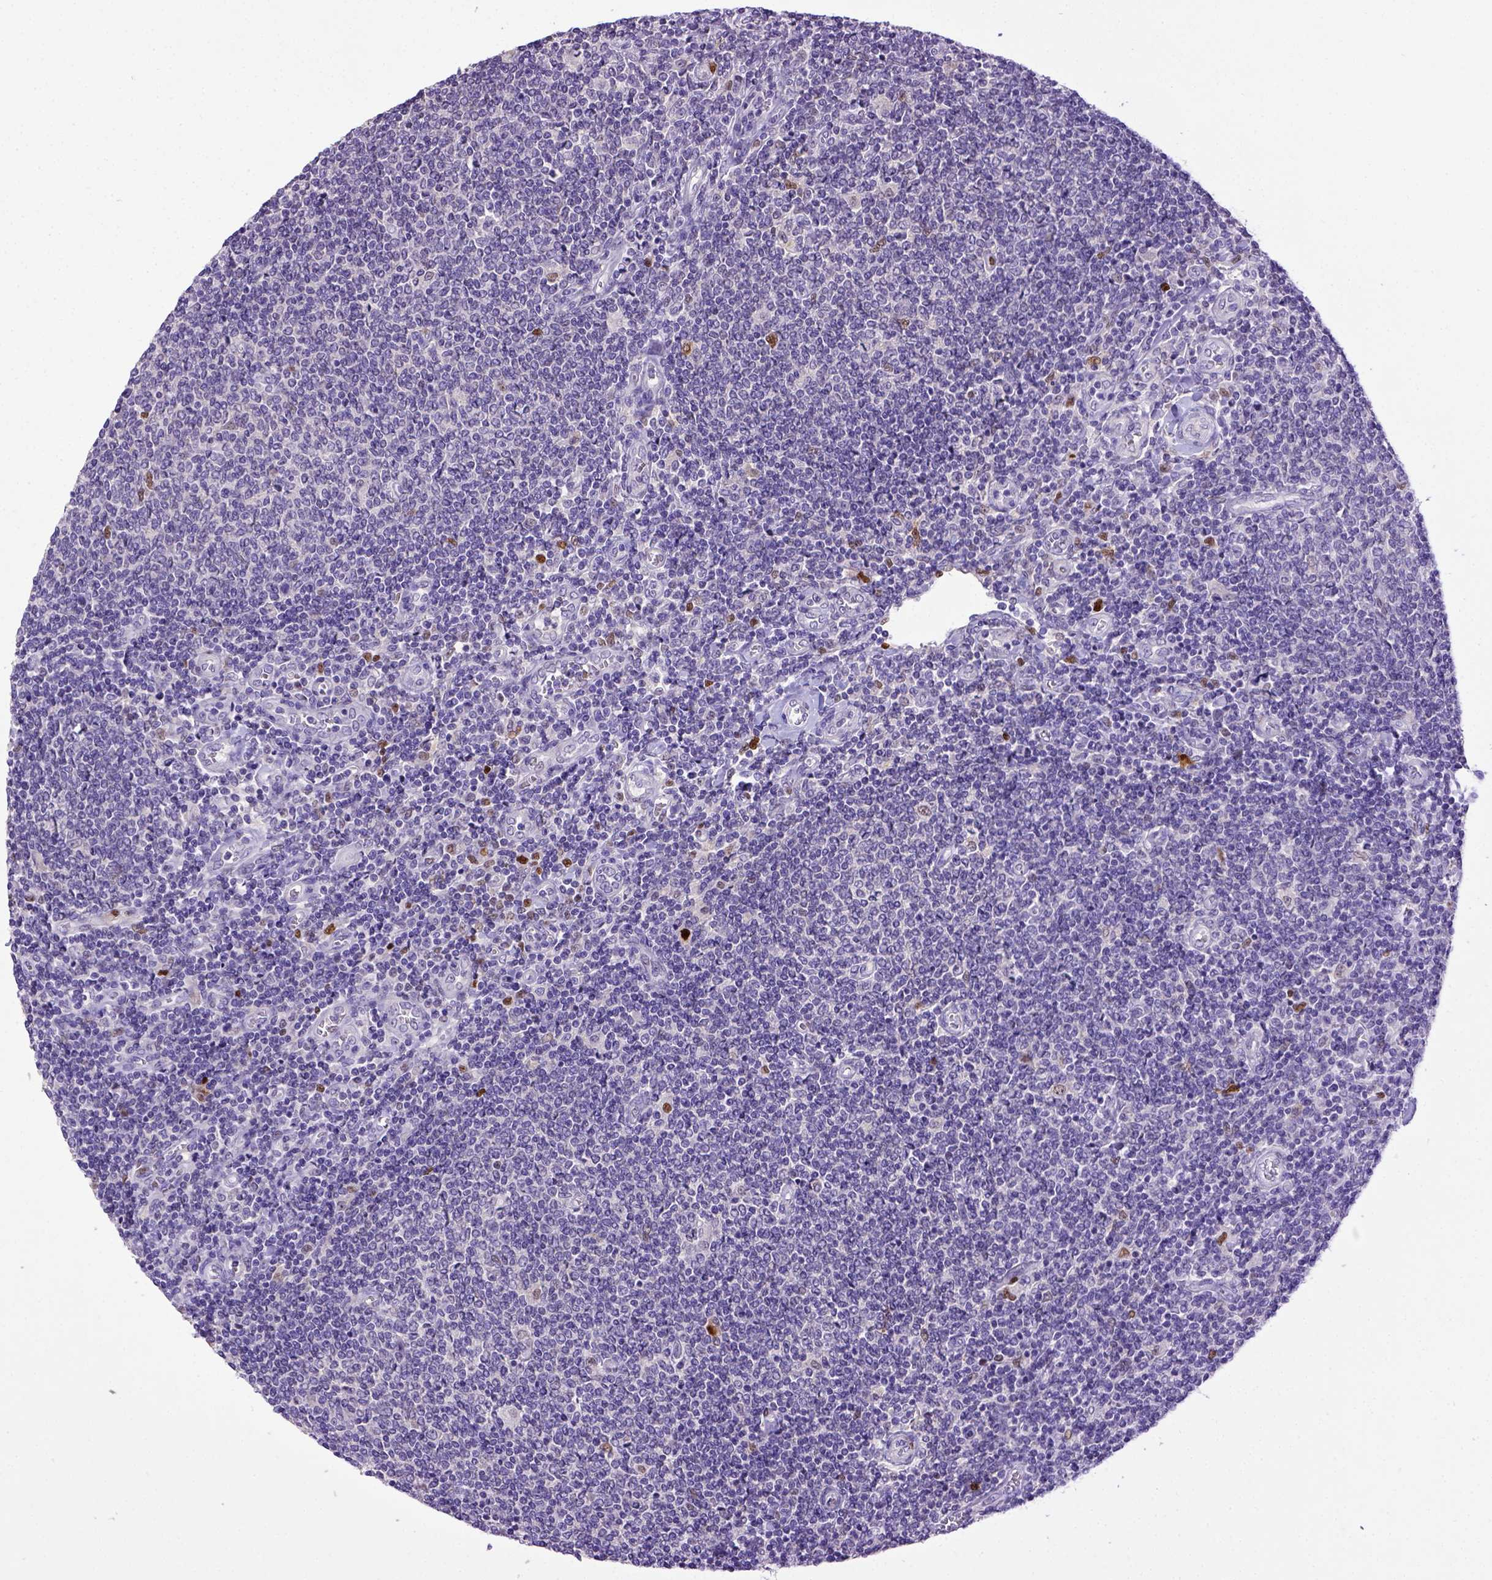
{"staining": {"intensity": "negative", "quantity": "none", "location": "none"}, "tissue": "lymphoma", "cell_type": "Tumor cells", "image_type": "cancer", "snomed": [{"axis": "morphology", "description": "Malignant lymphoma, non-Hodgkin's type, Low grade"}, {"axis": "topography", "description": "Lymph node"}], "caption": "High magnification brightfield microscopy of lymphoma stained with DAB (brown) and counterstained with hematoxylin (blue): tumor cells show no significant expression.", "gene": "CDKN1A", "patient": {"sex": "male", "age": 52}}